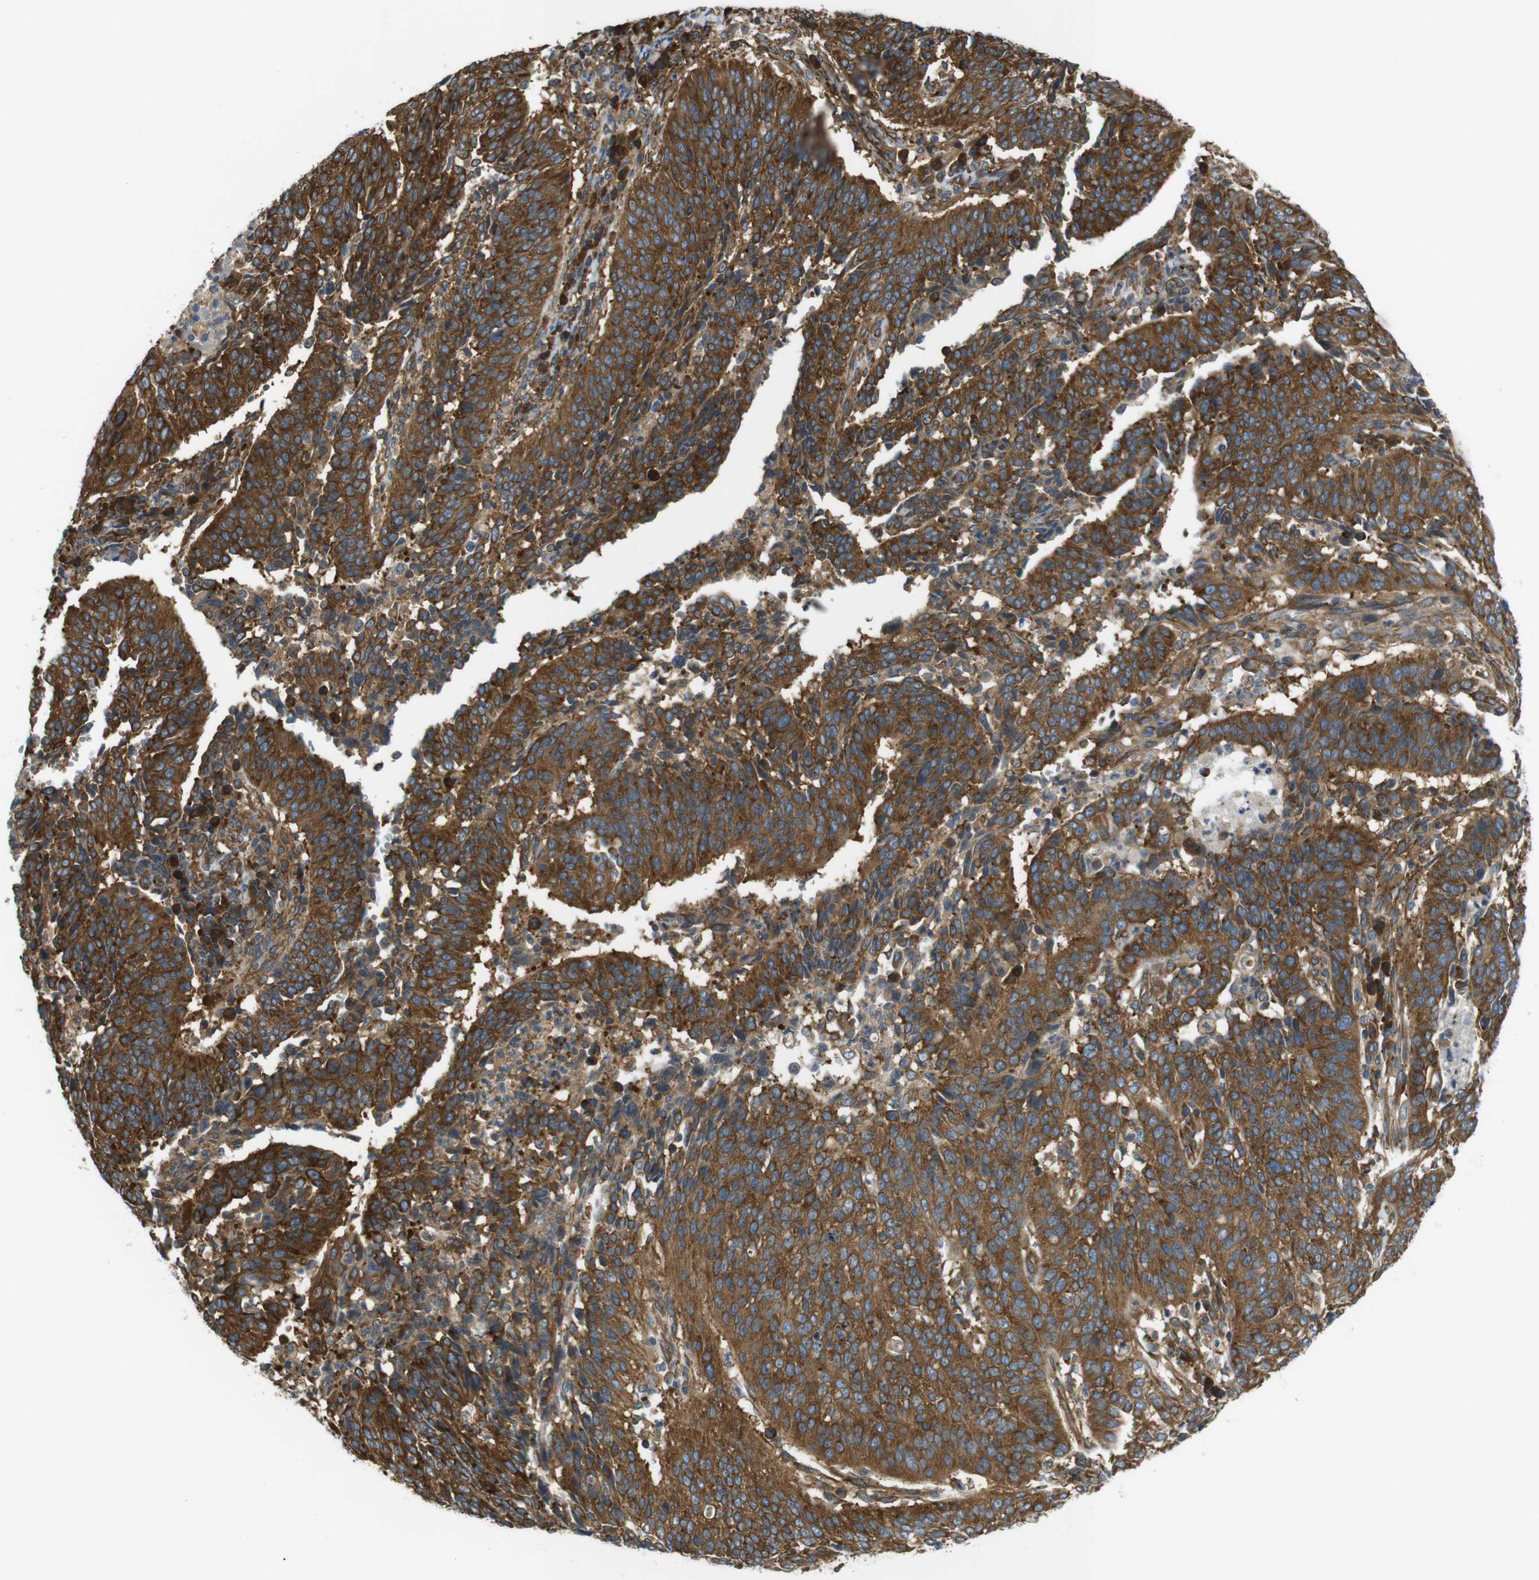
{"staining": {"intensity": "strong", "quantity": ">75%", "location": "cytoplasmic/membranous"}, "tissue": "cervical cancer", "cell_type": "Tumor cells", "image_type": "cancer", "snomed": [{"axis": "morphology", "description": "Normal tissue, NOS"}, {"axis": "morphology", "description": "Squamous cell carcinoma, NOS"}, {"axis": "topography", "description": "Cervix"}], "caption": "The immunohistochemical stain shows strong cytoplasmic/membranous positivity in tumor cells of squamous cell carcinoma (cervical) tissue. Nuclei are stained in blue.", "gene": "TSC1", "patient": {"sex": "female", "age": 39}}